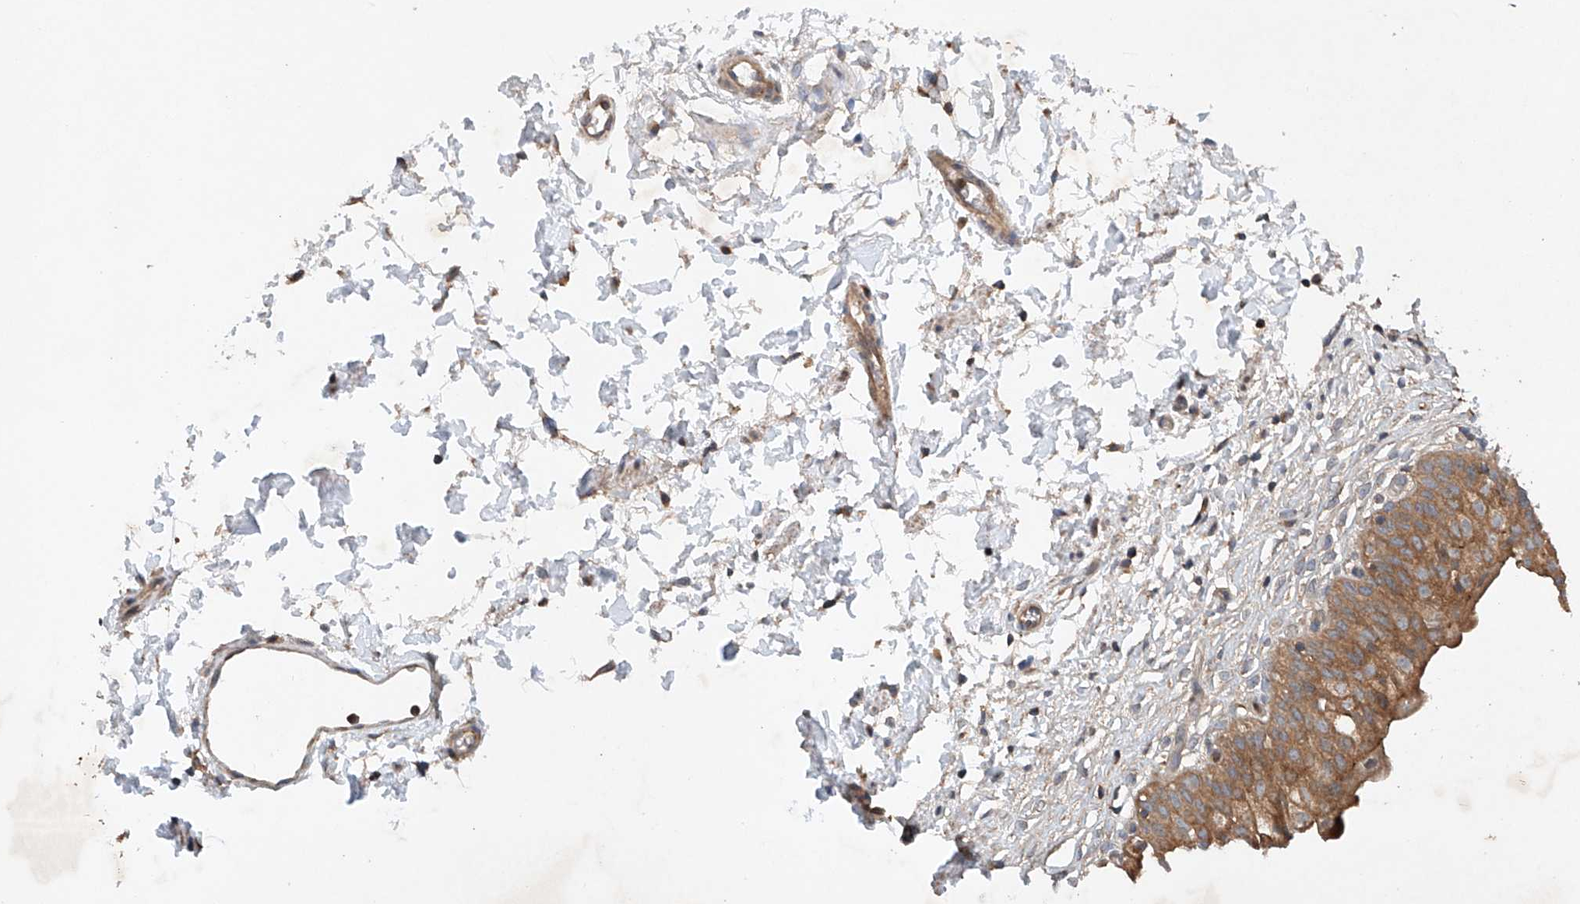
{"staining": {"intensity": "strong", "quantity": ">75%", "location": "cytoplasmic/membranous"}, "tissue": "urinary bladder", "cell_type": "Urothelial cells", "image_type": "normal", "snomed": [{"axis": "morphology", "description": "Normal tissue, NOS"}, {"axis": "topography", "description": "Urinary bladder"}], "caption": "Immunohistochemical staining of unremarkable urinary bladder demonstrates strong cytoplasmic/membranous protein expression in about >75% of urothelial cells.", "gene": "CEP85L", "patient": {"sex": "male", "age": 55}}